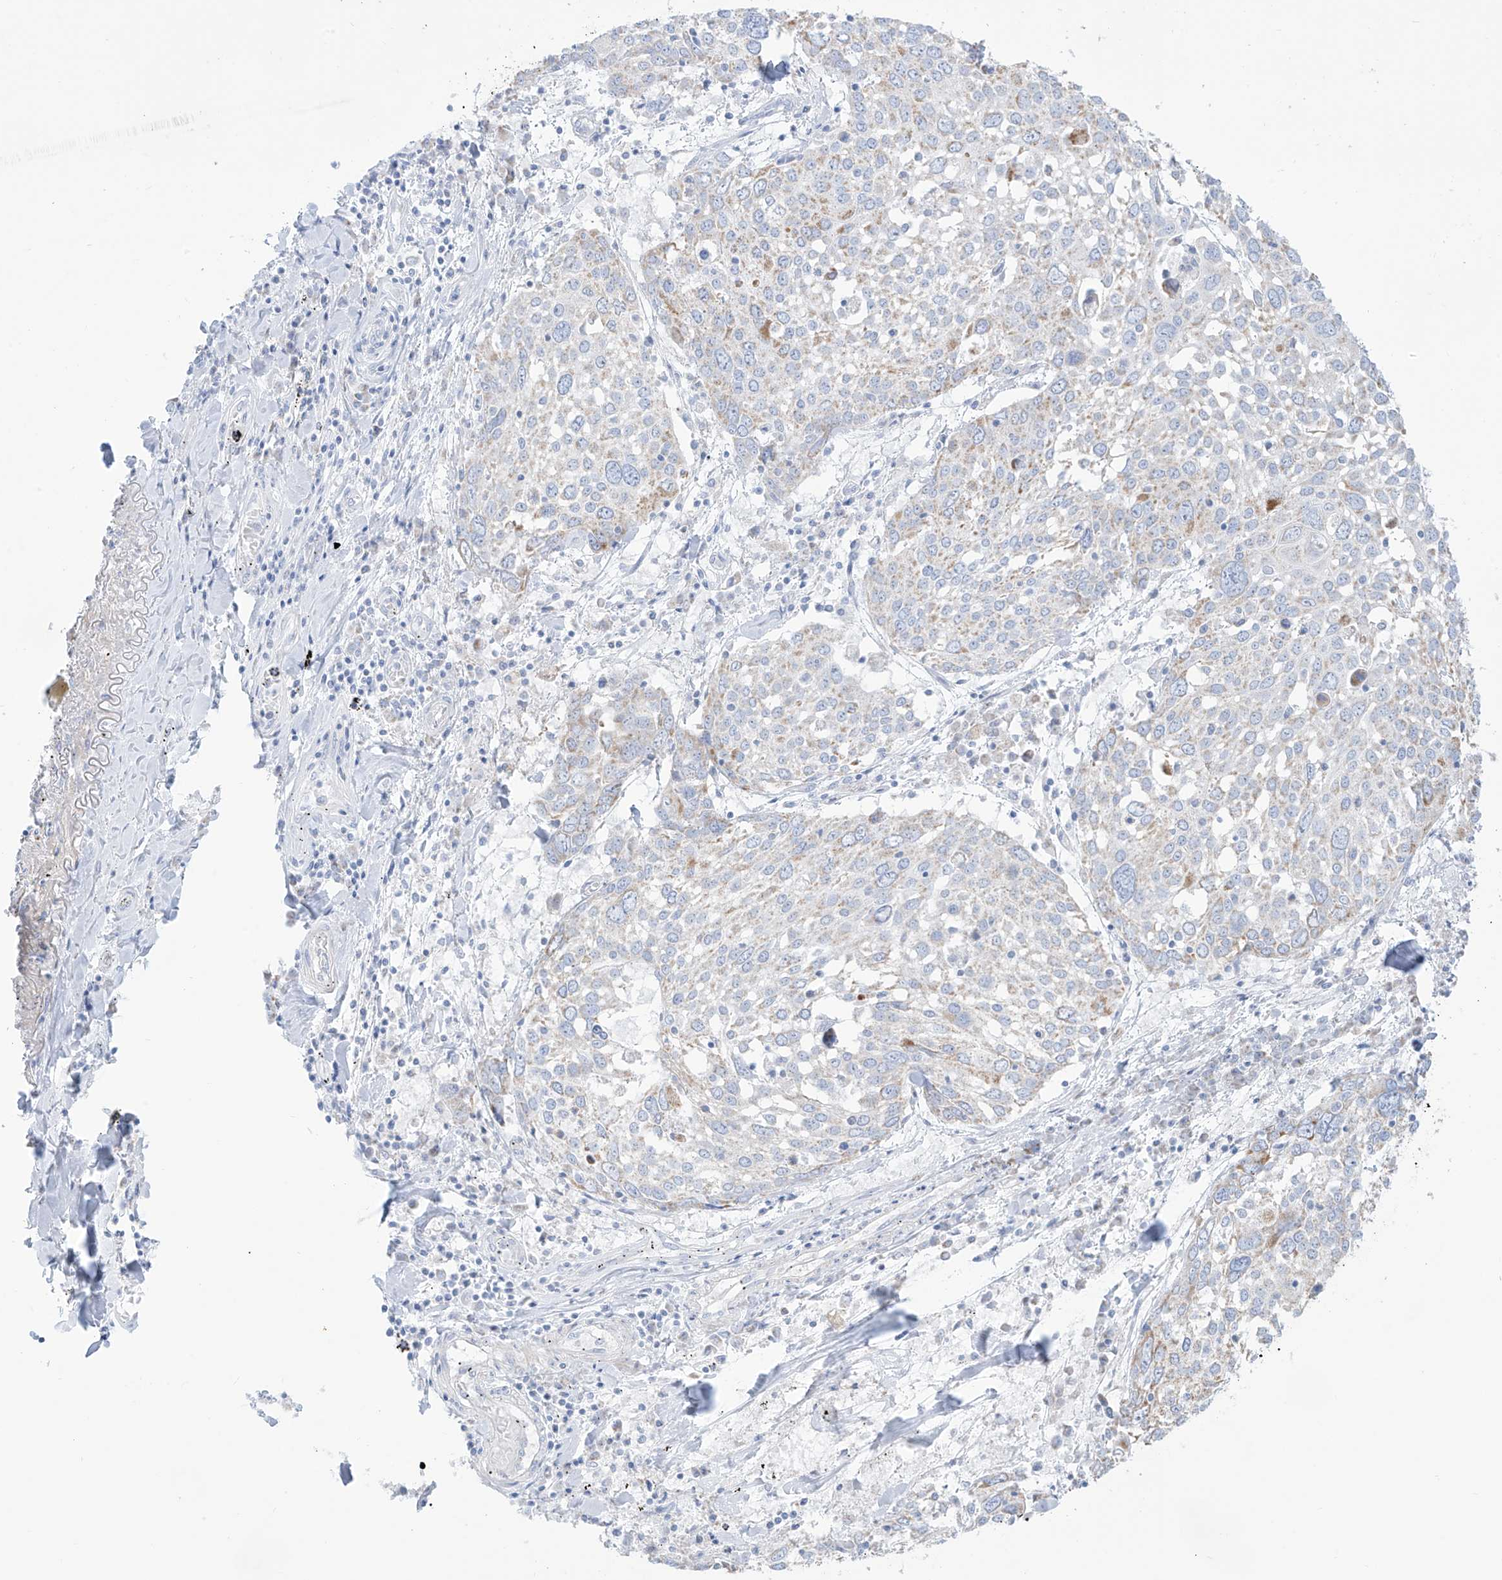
{"staining": {"intensity": "weak", "quantity": "<25%", "location": "cytoplasmic/membranous"}, "tissue": "lung cancer", "cell_type": "Tumor cells", "image_type": "cancer", "snomed": [{"axis": "morphology", "description": "Squamous cell carcinoma, NOS"}, {"axis": "topography", "description": "Lung"}], "caption": "Protein analysis of lung cancer (squamous cell carcinoma) reveals no significant positivity in tumor cells.", "gene": "SLC26A3", "patient": {"sex": "male", "age": 65}}